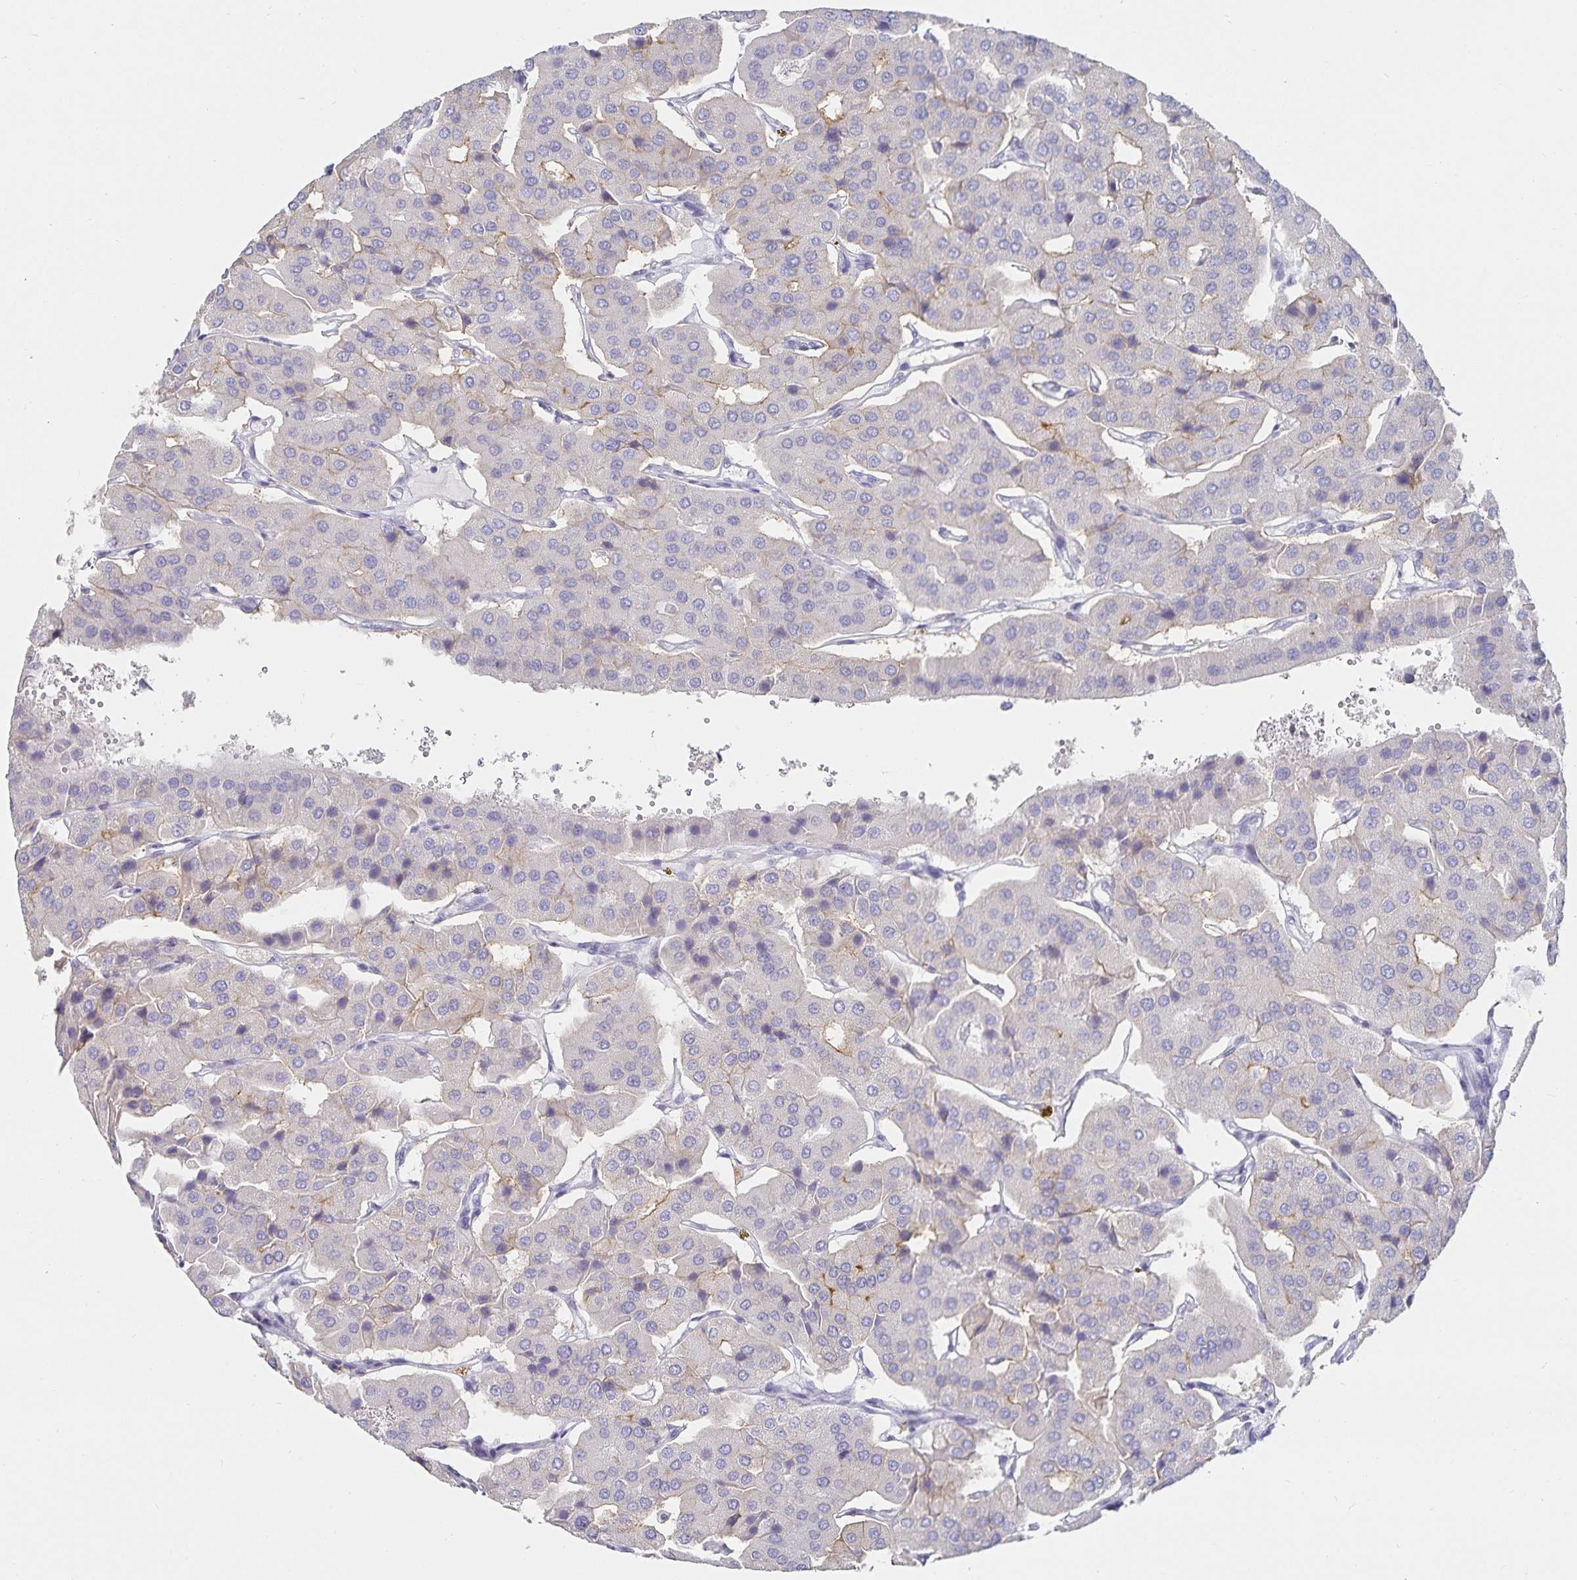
{"staining": {"intensity": "negative", "quantity": "none", "location": "none"}, "tissue": "parathyroid gland", "cell_type": "Glandular cells", "image_type": "normal", "snomed": [{"axis": "morphology", "description": "Normal tissue, NOS"}, {"axis": "morphology", "description": "Adenoma, NOS"}, {"axis": "topography", "description": "Parathyroid gland"}], "caption": "Glandular cells are negative for brown protein staining in unremarkable parathyroid gland. Brightfield microscopy of IHC stained with DAB (brown) and hematoxylin (blue), captured at high magnification.", "gene": "SFTPA1", "patient": {"sex": "female", "age": 86}}